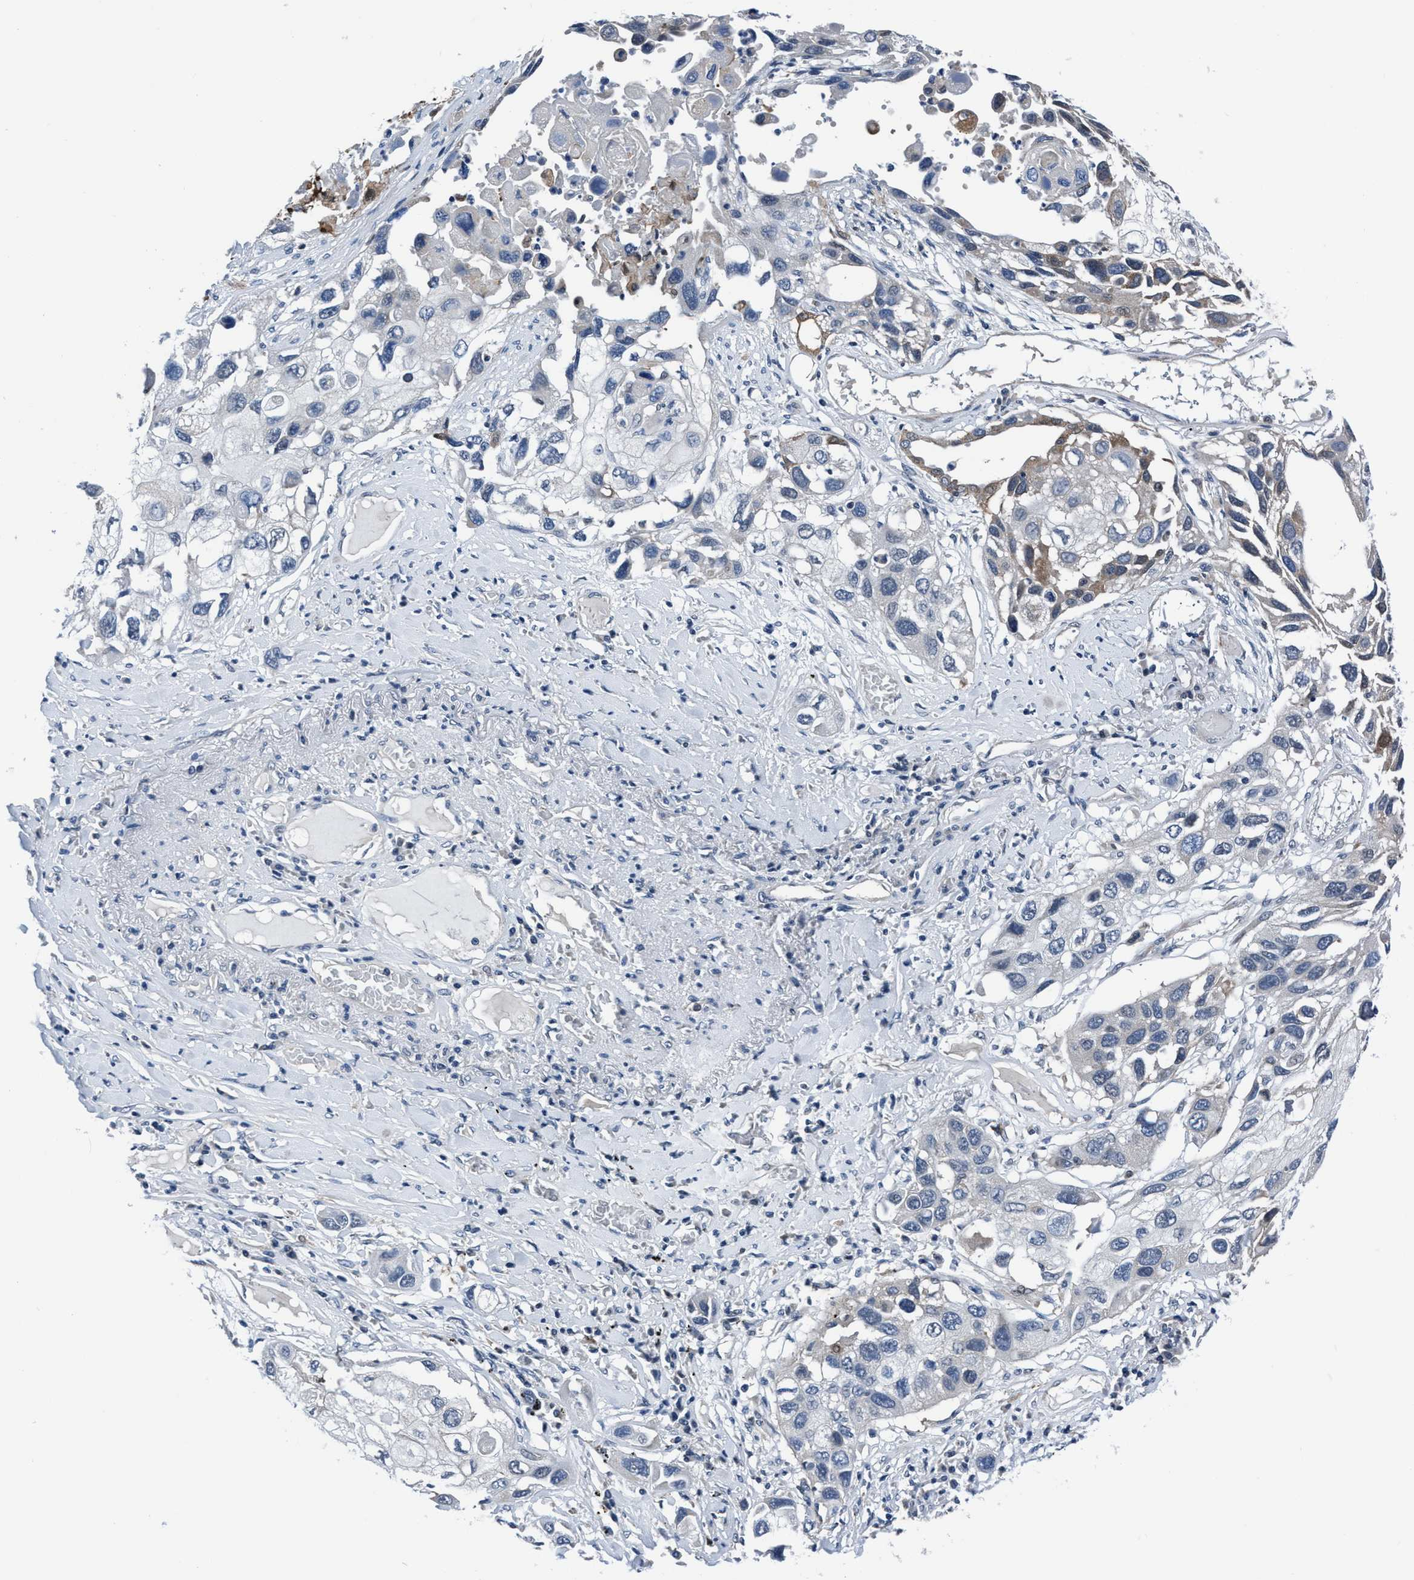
{"staining": {"intensity": "weak", "quantity": "<25%", "location": "cytoplasmic/membranous"}, "tissue": "lung cancer", "cell_type": "Tumor cells", "image_type": "cancer", "snomed": [{"axis": "morphology", "description": "Squamous cell carcinoma, NOS"}, {"axis": "topography", "description": "Lung"}], "caption": "A micrograph of human lung cancer is negative for staining in tumor cells. (Brightfield microscopy of DAB IHC at high magnification).", "gene": "TMEM94", "patient": {"sex": "male", "age": 71}}